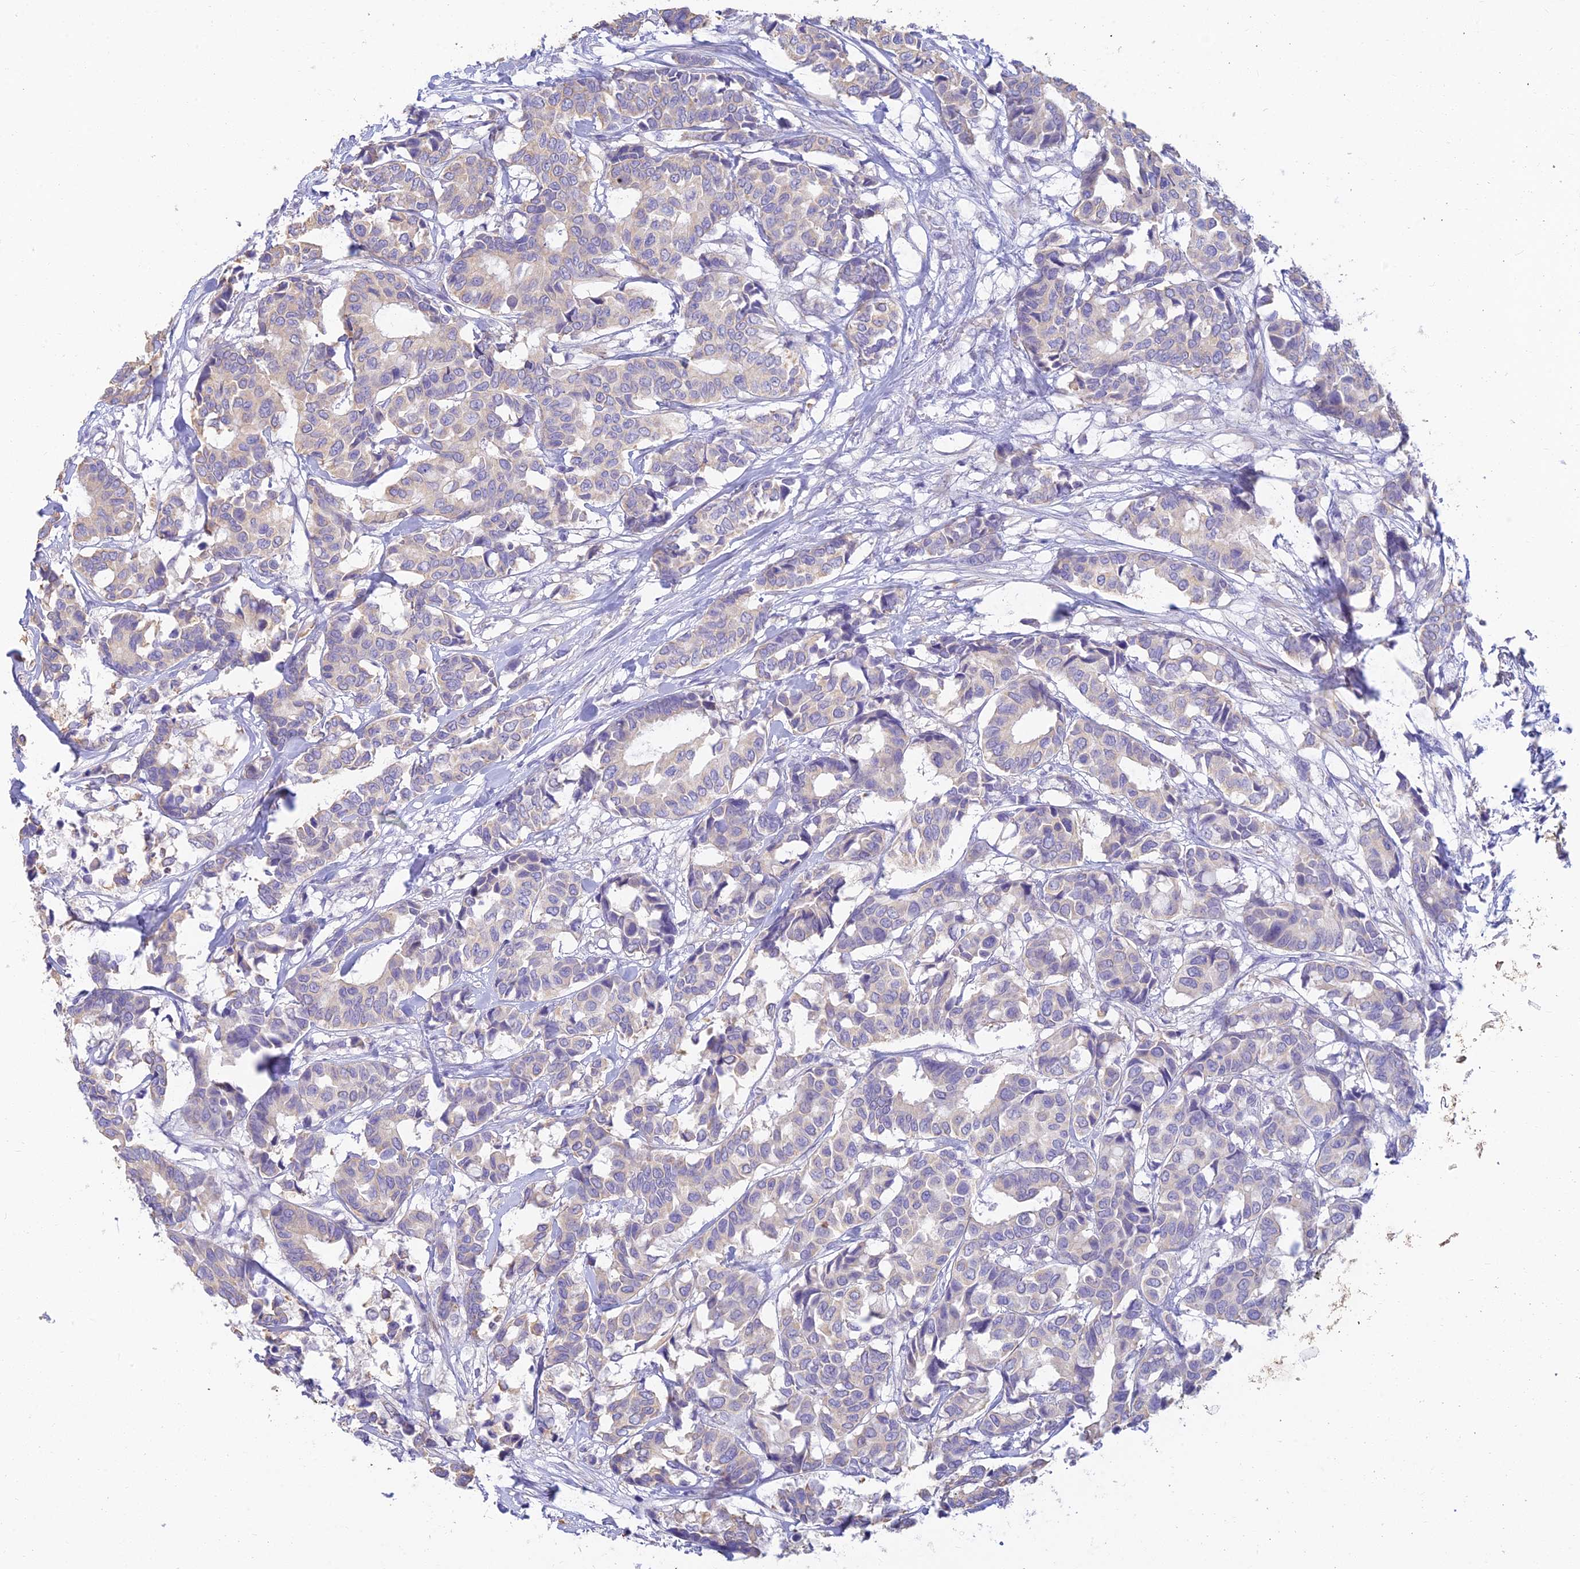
{"staining": {"intensity": "negative", "quantity": "none", "location": "none"}, "tissue": "breast cancer", "cell_type": "Tumor cells", "image_type": "cancer", "snomed": [{"axis": "morphology", "description": "Normal tissue, NOS"}, {"axis": "morphology", "description": "Duct carcinoma"}, {"axis": "topography", "description": "Breast"}], "caption": "This photomicrograph is of breast invasive ductal carcinoma stained with IHC to label a protein in brown with the nuclei are counter-stained blue. There is no staining in tumor cells.", "gene": "INTS13", "patient": {"sex": "female", "age": 87}}